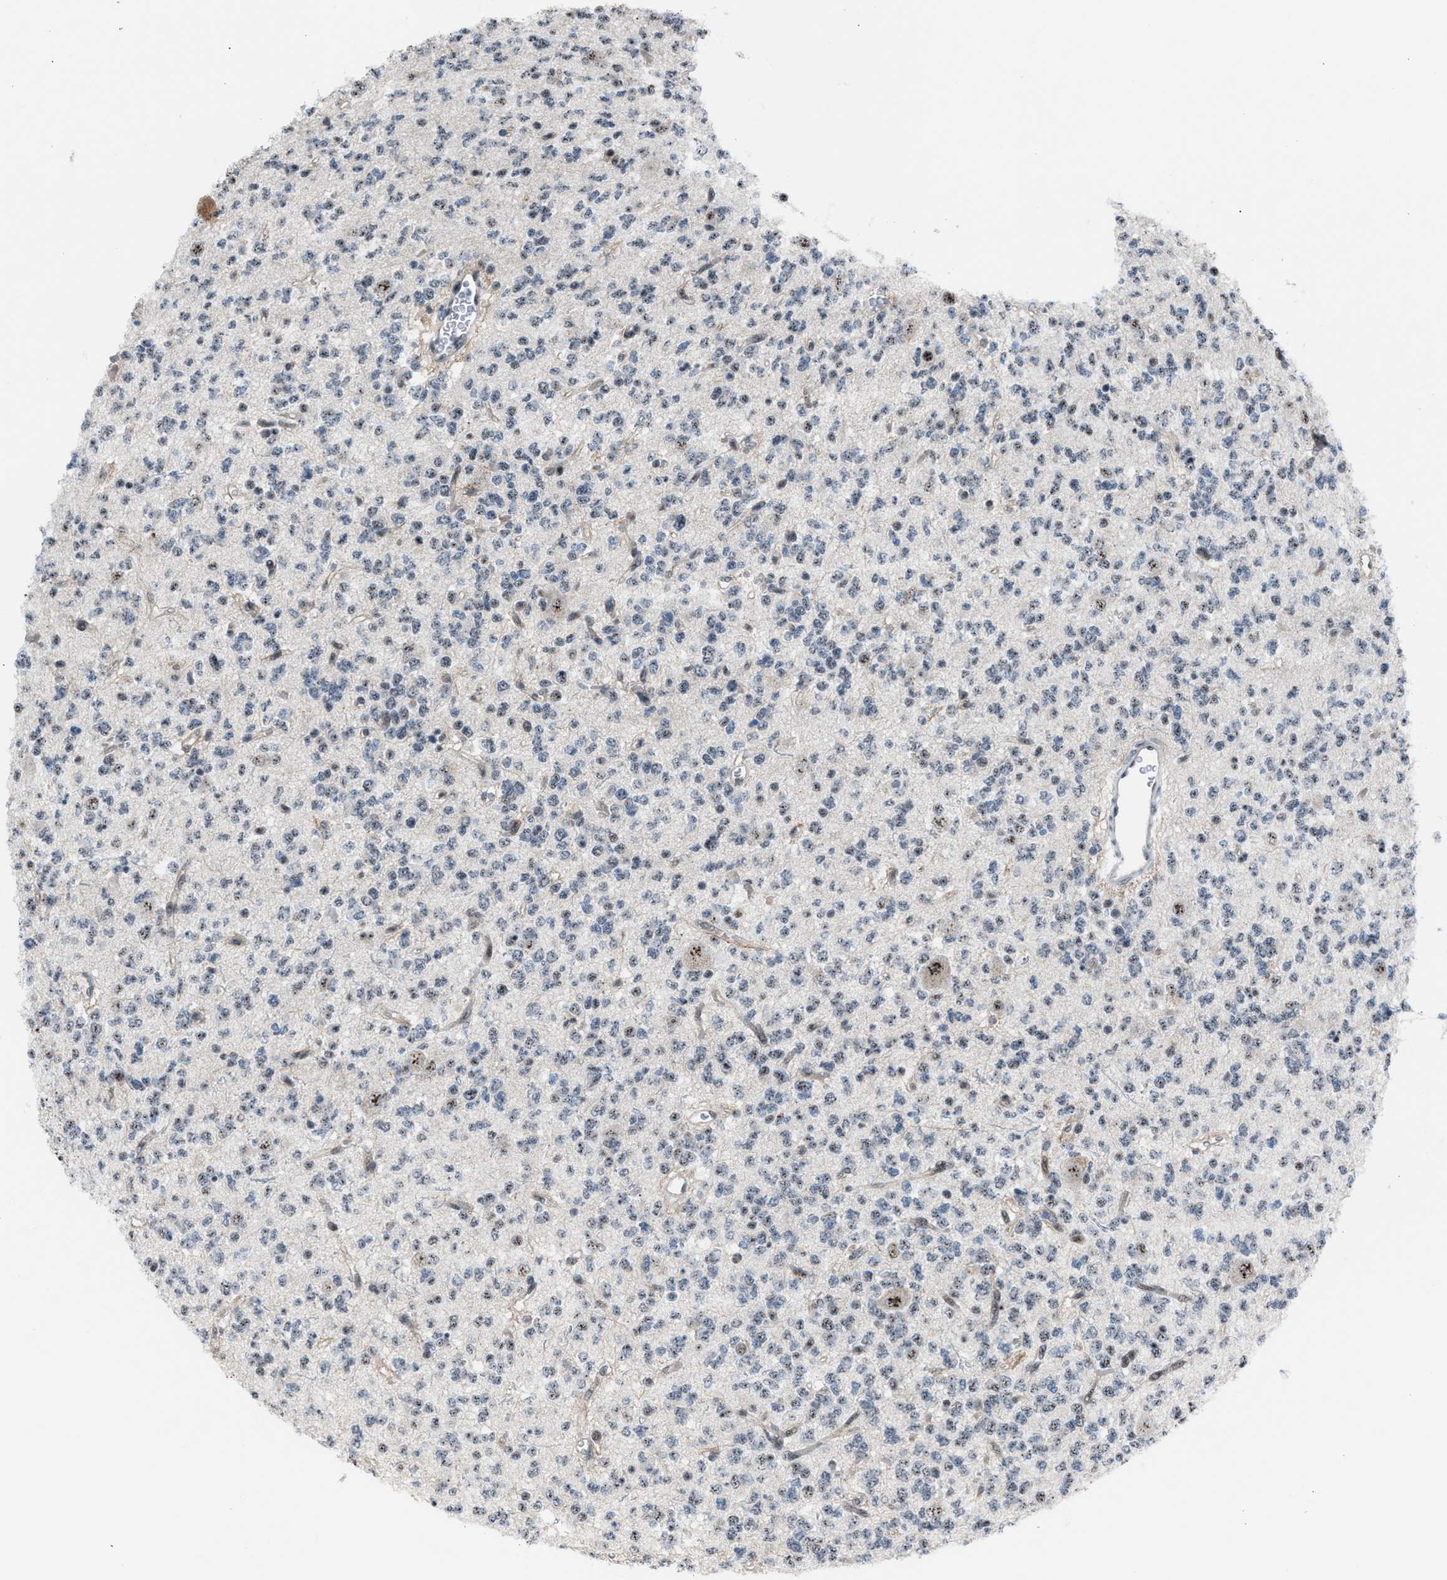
{"staining": {"intensity": "weak", "quantity": "25%-75%", "location": "nuclear"}, "tissue": "glioma", "cell_type": "Tumor cells", "image_type": "cancer", "snomed": [{"axis": "morphology", "description": "Glioma, malignant, Low grade"}, {"axis": "topography", "description": "Brain"}], "caption": "Low-grade glioma (malignant) stained for a protein displays weak nuclear positivity in tumor cells. The staining is performed using DAB (3,3'-diaminobenzidine) brown chromogen to label protein expression. The nuclei are counter-stained blue using hematoxylin.", "gene": "CENPP", "patient": {"sex": "male", "age": 38}}